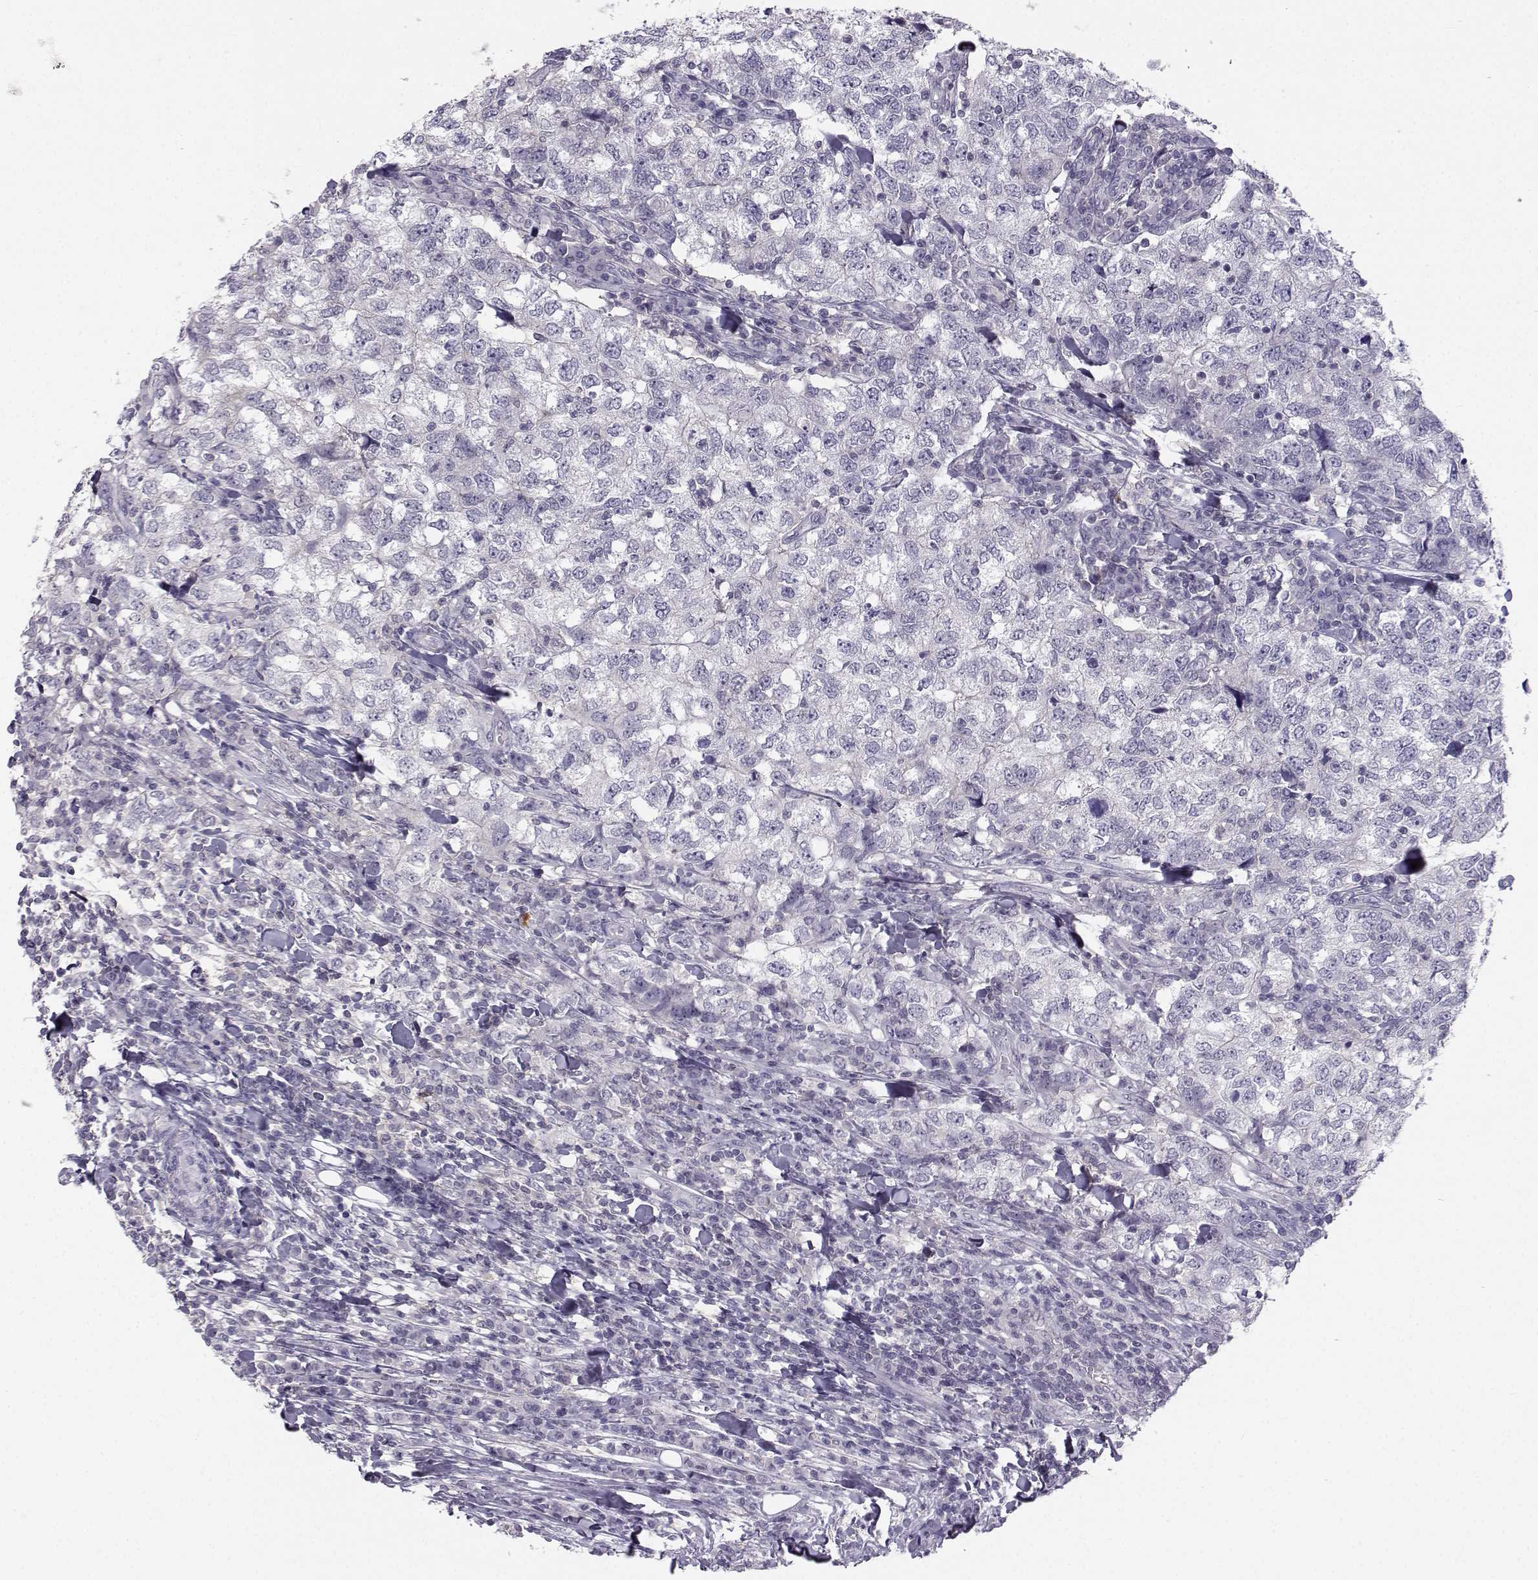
{"staining": {"intensity": "negative", "quantity": "none", "location": "none"}, "tissue": "breast cancer", "cell_type": "Tumor cells", "image_type": "cancer", "snomed": [{"axis": "morphology", "description": "Duct carcinoma"}, {"axis": "topography", "description": "Breast"}], "caption": "This is a histopathology image of immunohistochemistry staining of invasive ductal carcinoma (breast), which shows no positivity in tumor cells.", "gene": "MROH7", "patient": {"sex": "female", "age": 30}}